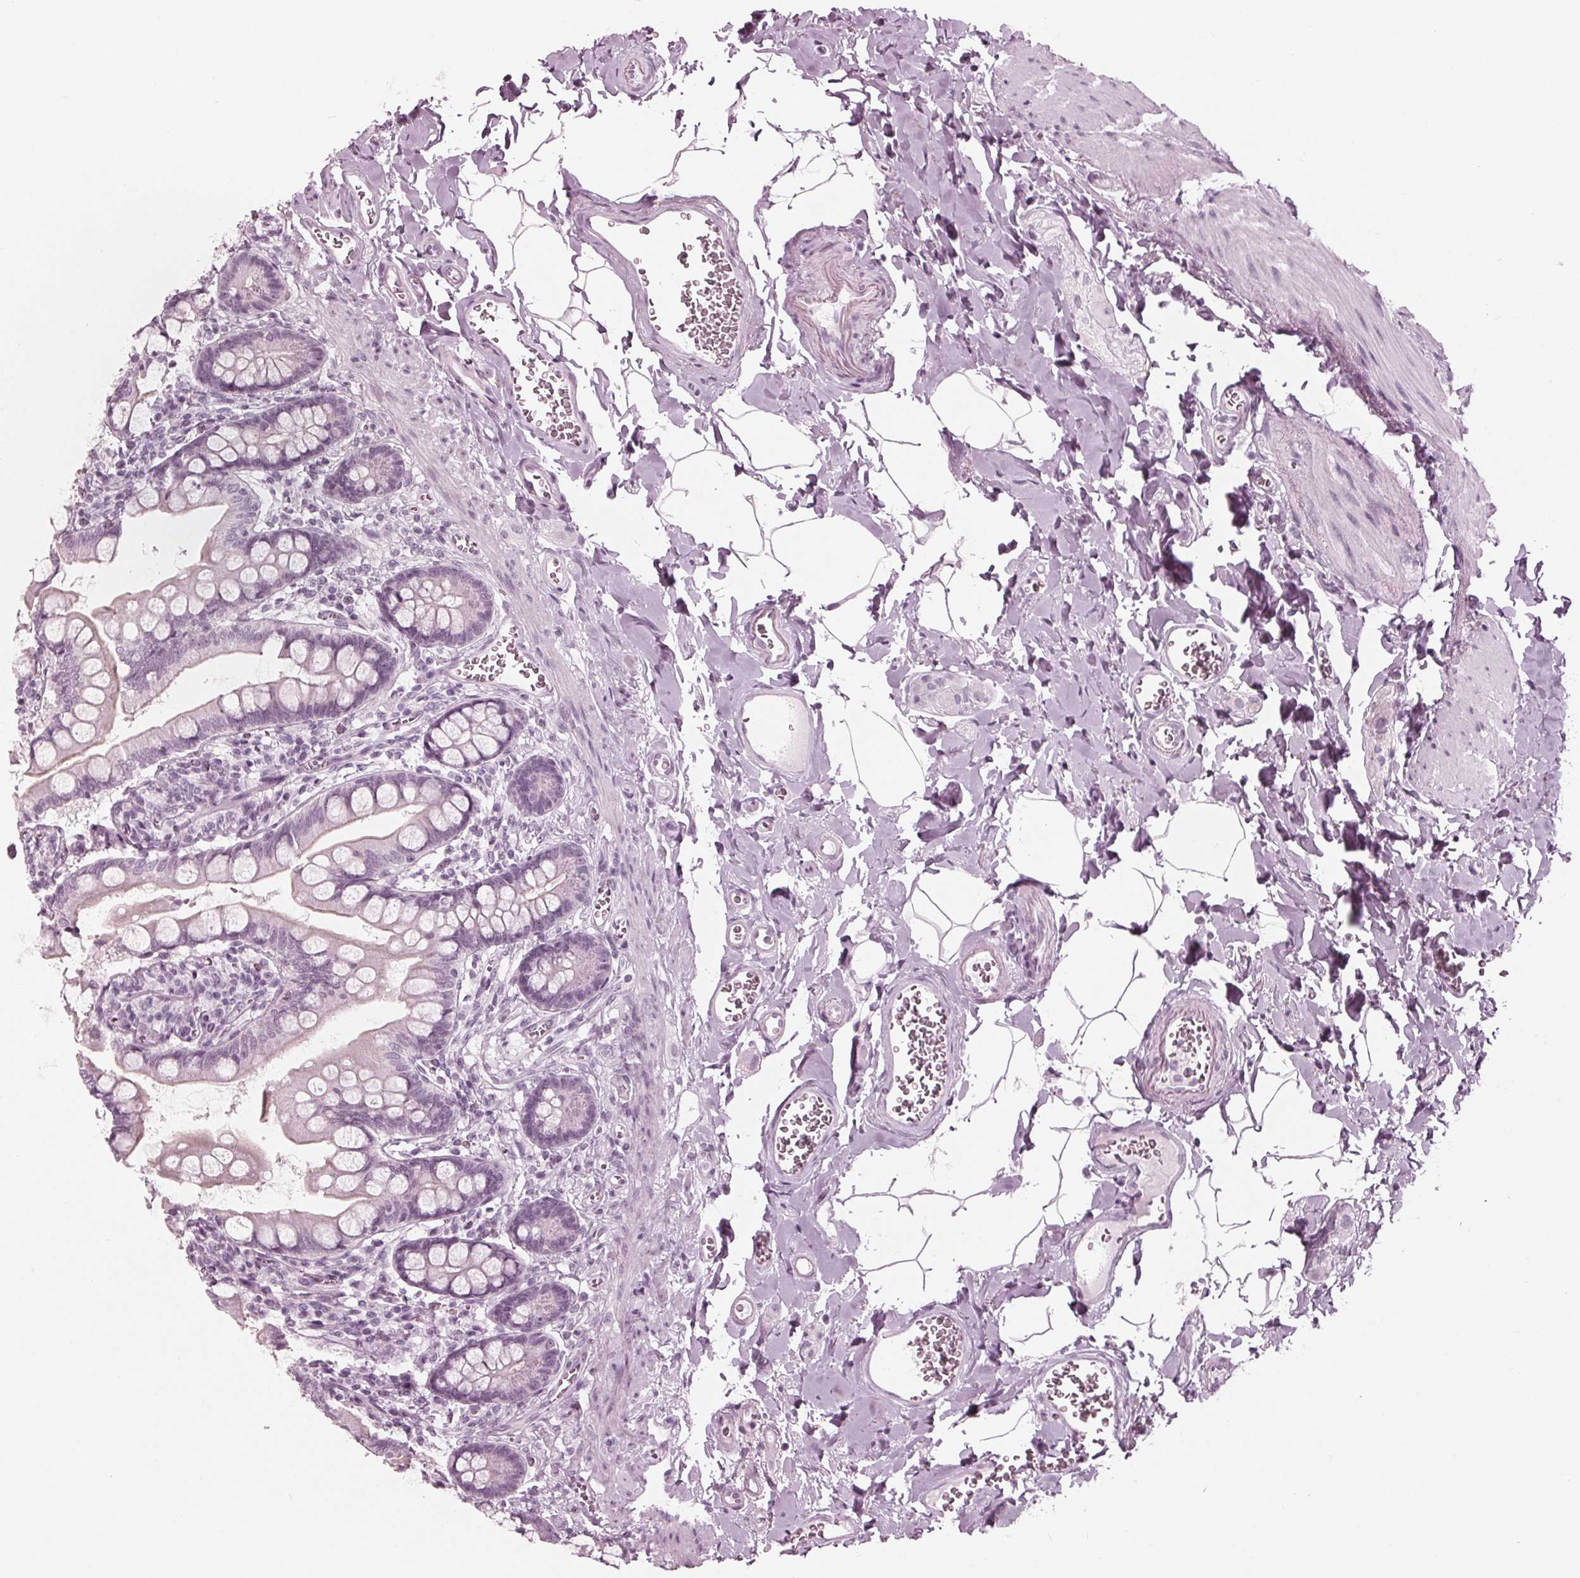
{"staining": {"intensity": "negative", "quantity": "none", "location": "none"}, "tissue": "small intestine", "cell_type": "Glandular cells", "image_type": "normal", "snomed": [{"axis": "morphology", "description": "Normal tissue, NOS"}, {"axis": "topography", "description": "Small intestine"}], "caption": "This is an IHC micrograph of normal human small intestine. There is no positivity in glandular cells.", "gene": "KRT28", "patient": {"sex": "female", "age": 56}}